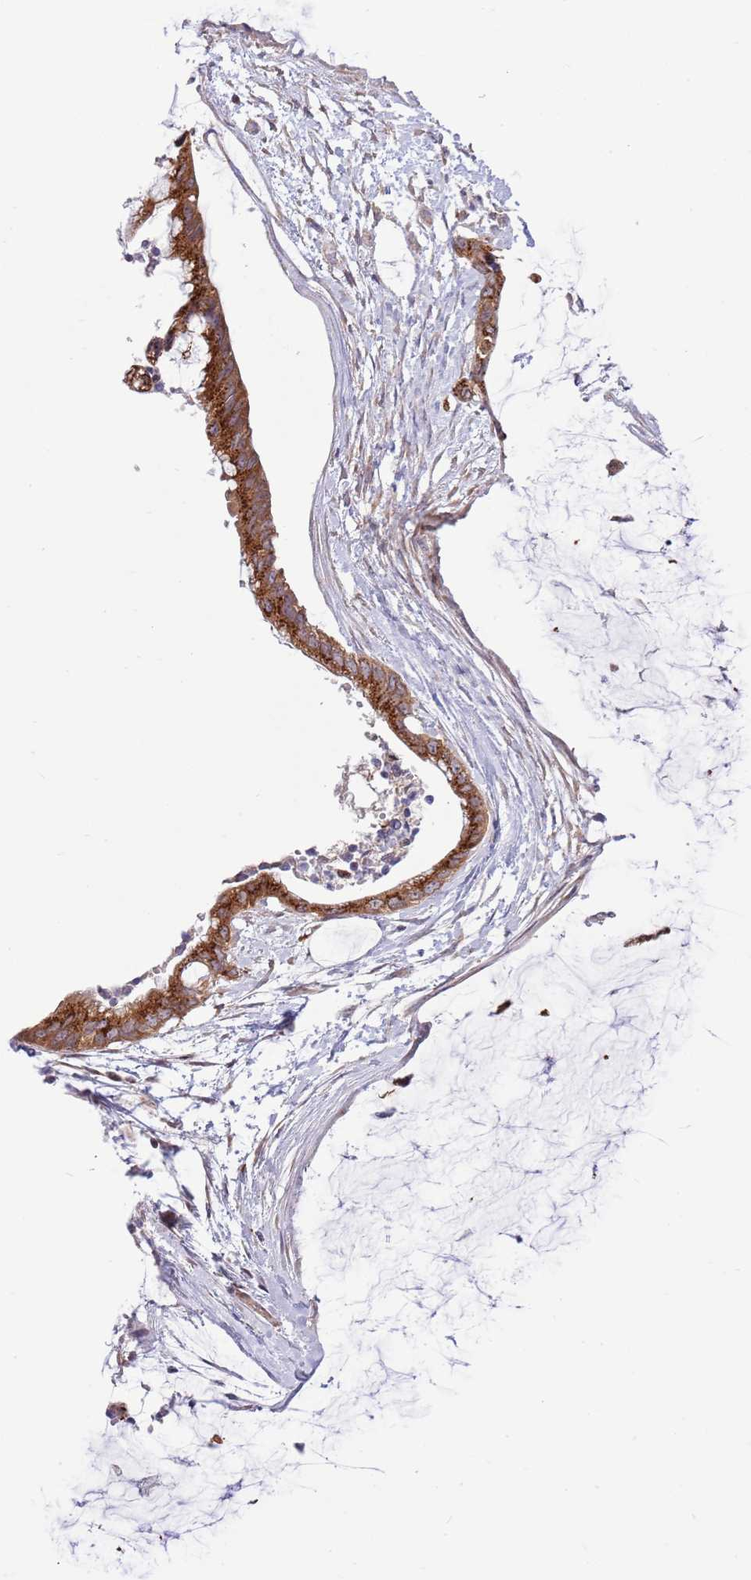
{"staining": {"intensity": "strong", "quantity": ">75%", "location": "cytoplasmic/membranous"}, "tissue": "ovarian cancer", "cell_type": "Tumor cells", "image_type": "cancer", "snomed": [{"axis": "morphology", "description": "Cystadenocarcinoma, mucinous, NOS"}, {"axis": "topography", "description": "Ovary"}], "caption": "Ovarian cancer was stained to show a protein in brown. There is high levels of strong cytoplasmic/membranous positivity in approximately >75% of tumor cells.", "gene": "ARL2BP", "patient": {"sex": "female", "age": 39}}